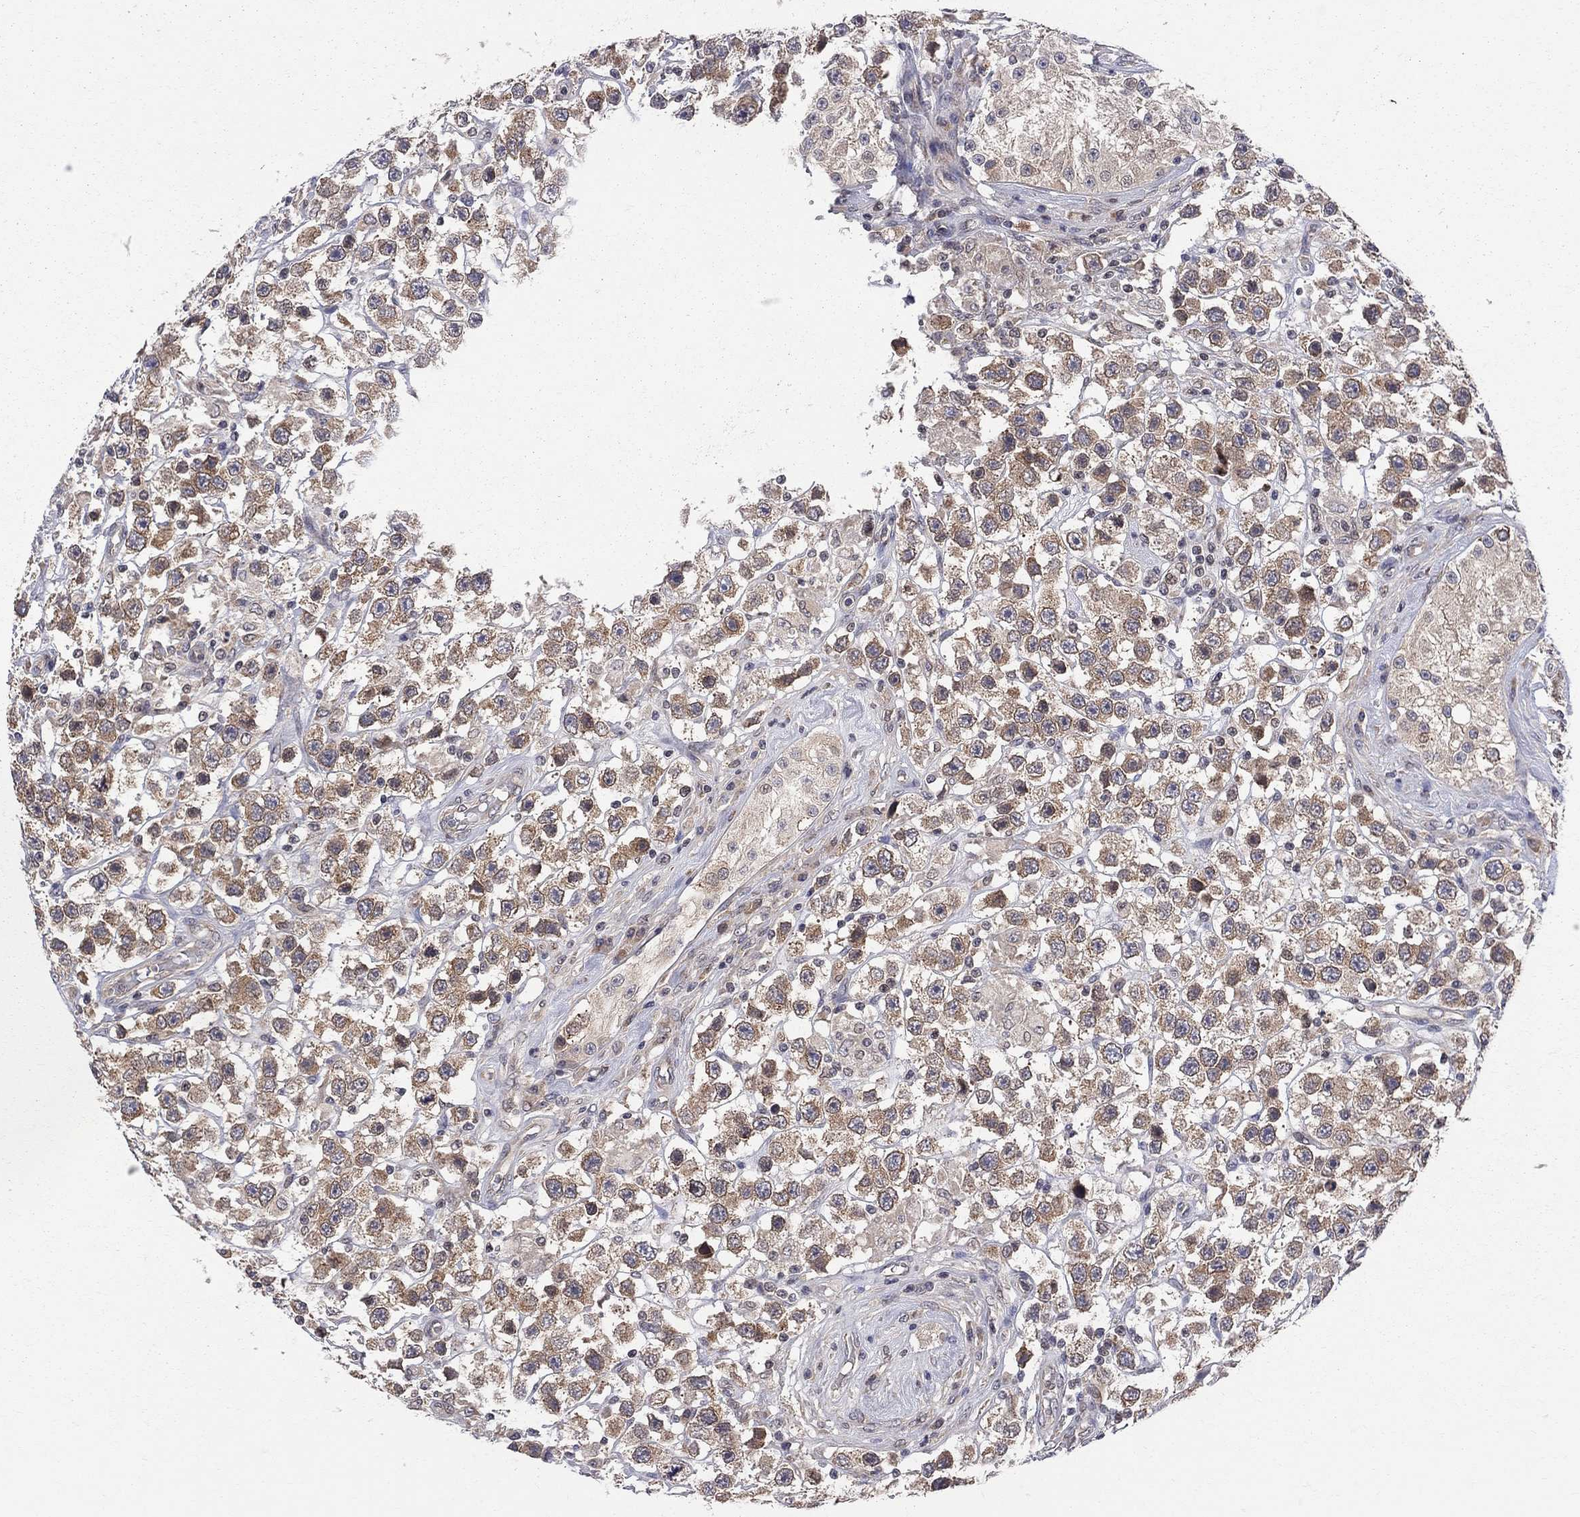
{"staining": {"intensity": "moderate", "quantity": ">75%", "location": "cytoplasmic/membranous"}, "tissue": "testis cancer", "cell_type": "Tumor cells", "image_type": "cancer", "snomed": [{"axis": "morphology", "description": "Seminoma, NOS"}, {"axis": "topography", "description": "Testis"}], "caption": "A brown stain labels moderate cytoplasmic/membranous positivity of a protein in testis cancer (seminoma) tumor cells.", "gene": "CNOT11", "patient": {"sex": "male", "age": 45}}